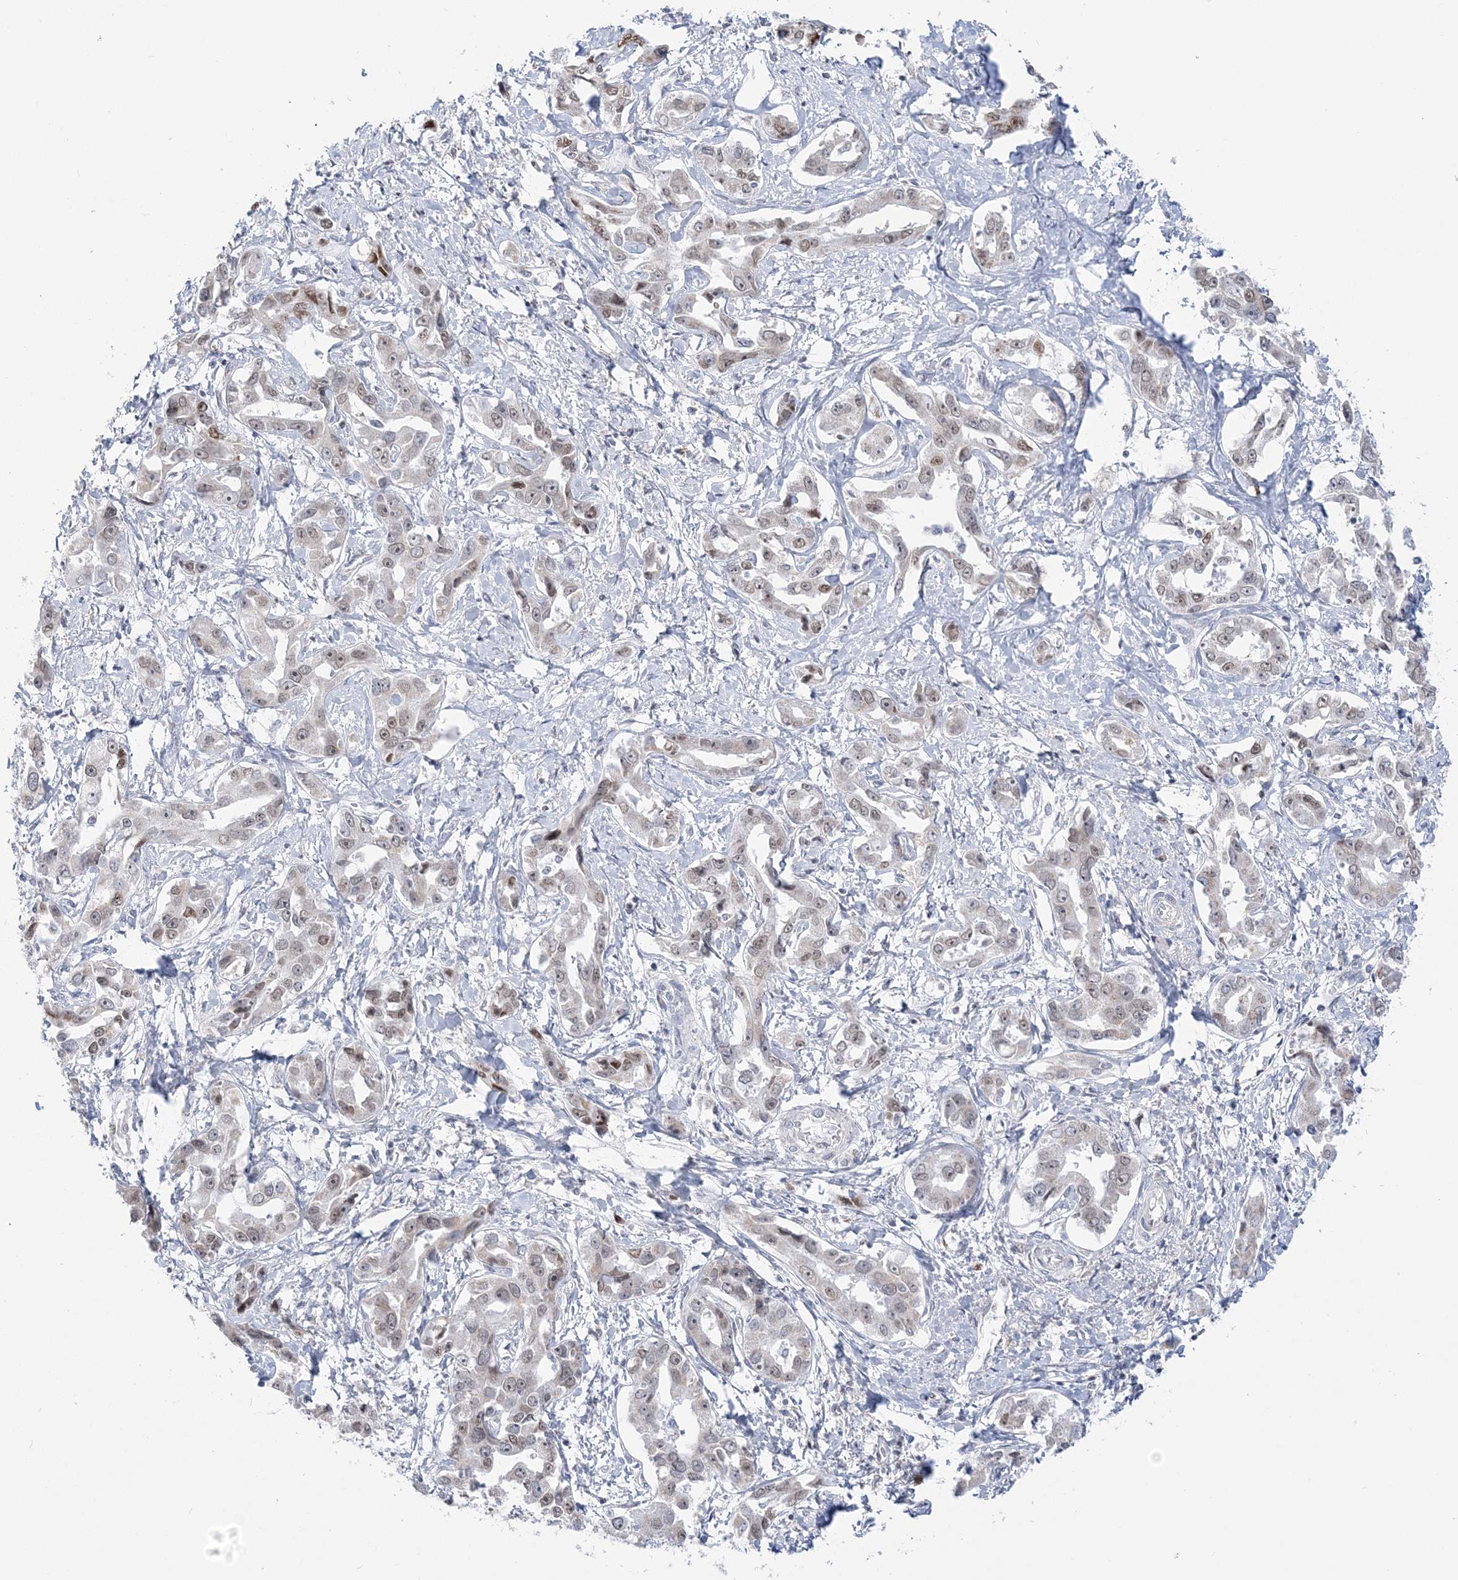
{"staining": {"intensity": "weak", "quantity": "25%-75%", "location": "nuclear"}, "tissue": "liver cancer", "cell_type": "Tumor cells", "image_type": "cancer", "snomed": [{"axis": "morphology", "description": "Cholangiocarcinoma"}, {"axis": "topography", "description": "Liver"}], "caption": "Protein positivity by immunohistochemistry shows weak nuclear expression in approximately 25%-75% of tumor cells in liver cancer (cholangiocarcinoma).", "gene": "DDX21", "patient": {"sex": "male", "age": 59}}